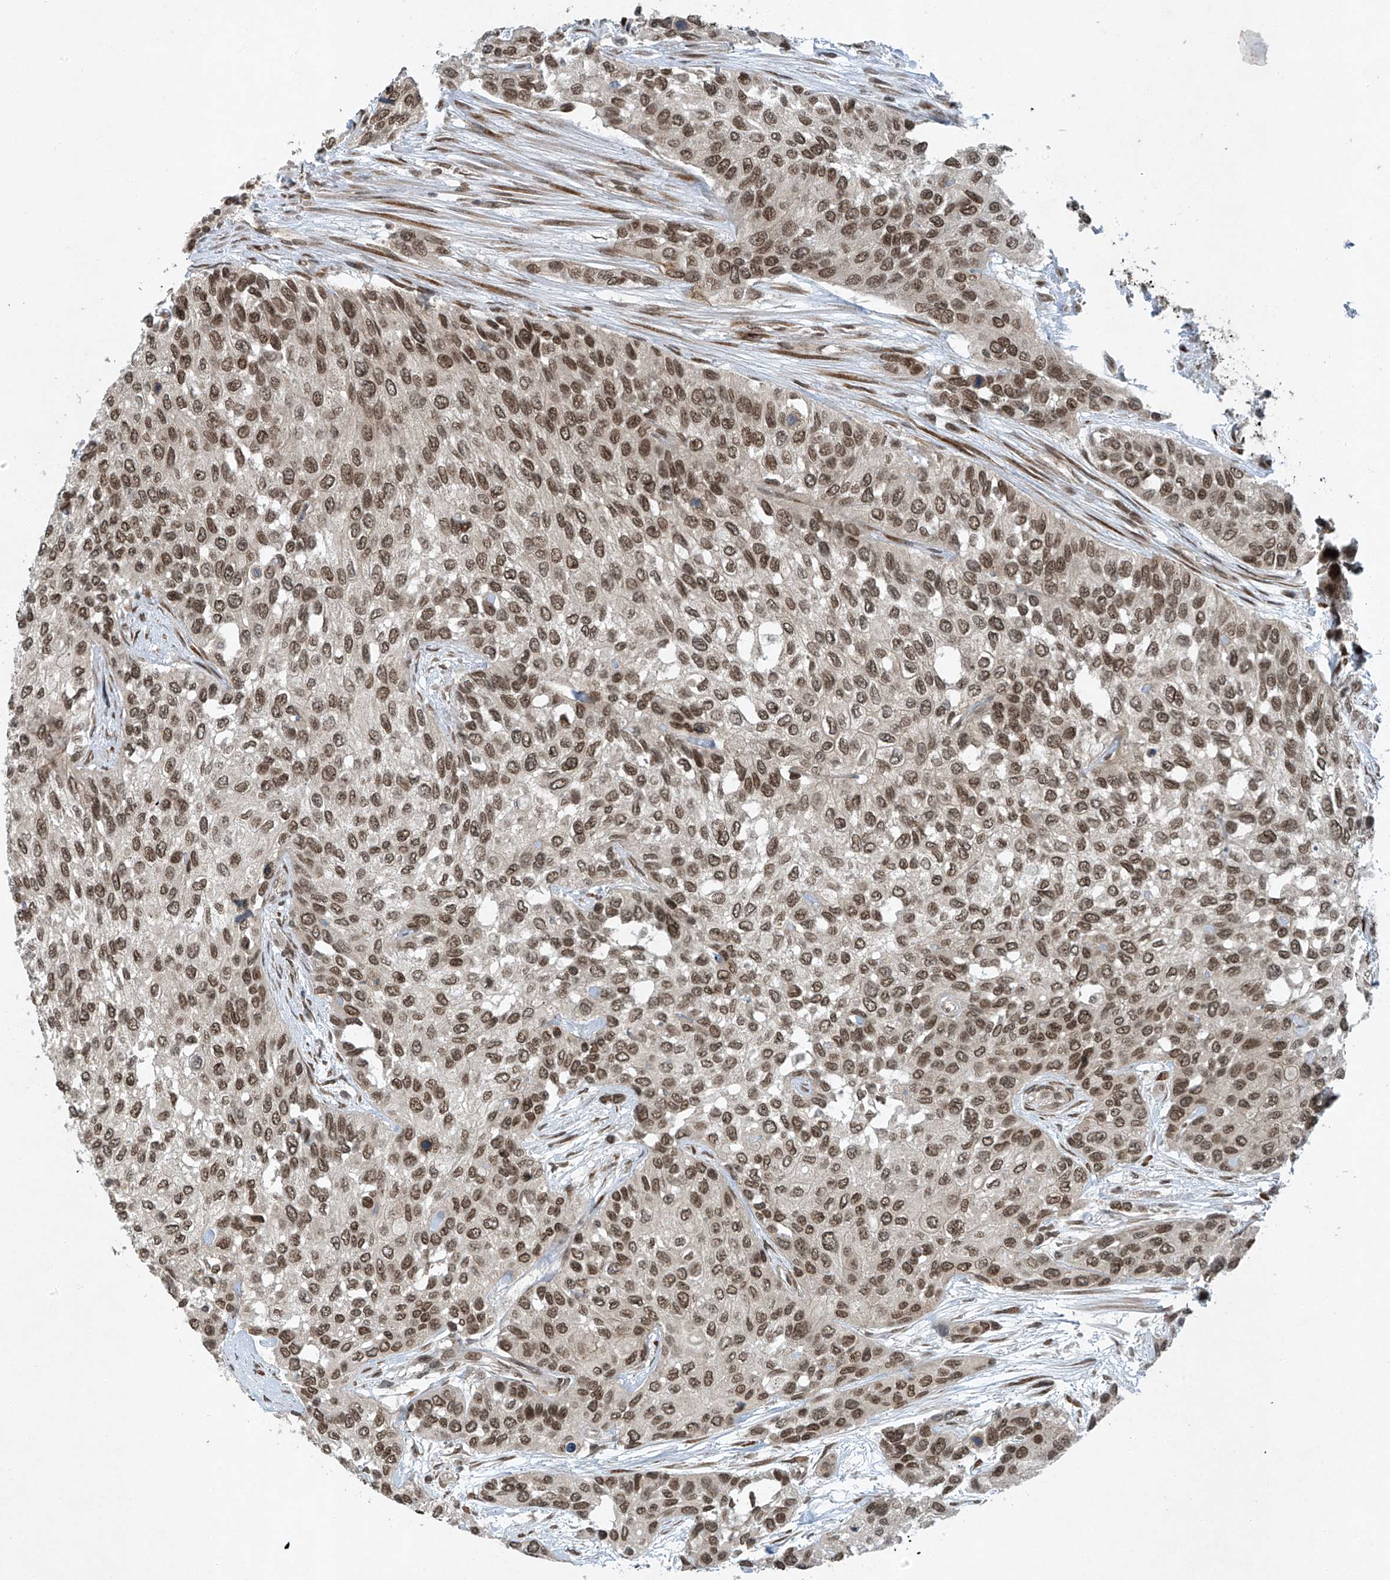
{"staining": {"intensity": "moderate", "quantity": ">75%", "location": "nuclear"}, "tissue": "urothelial cancer", "cell_type": "Tumor cells", "image_type": "cancer", "snomed": [{"axis": "morphology", "description": "Normal tissue, NOS"}, {"axis": "morphology", "description": "Urothelial carcinoma, High grade"}, {"axis": "topography", "description": "Vascular tissue"}, {"axis": "topography", "description": "Urinary bladder"}], "caption": "DAB immunohistochemical staining of human high-grade urothelial carcinoma reveals moderate nuclear protein staining in approximately >75% of tumor cells.", "gene": "TAF8", "patient": {"sex": "female", "age": 56}}